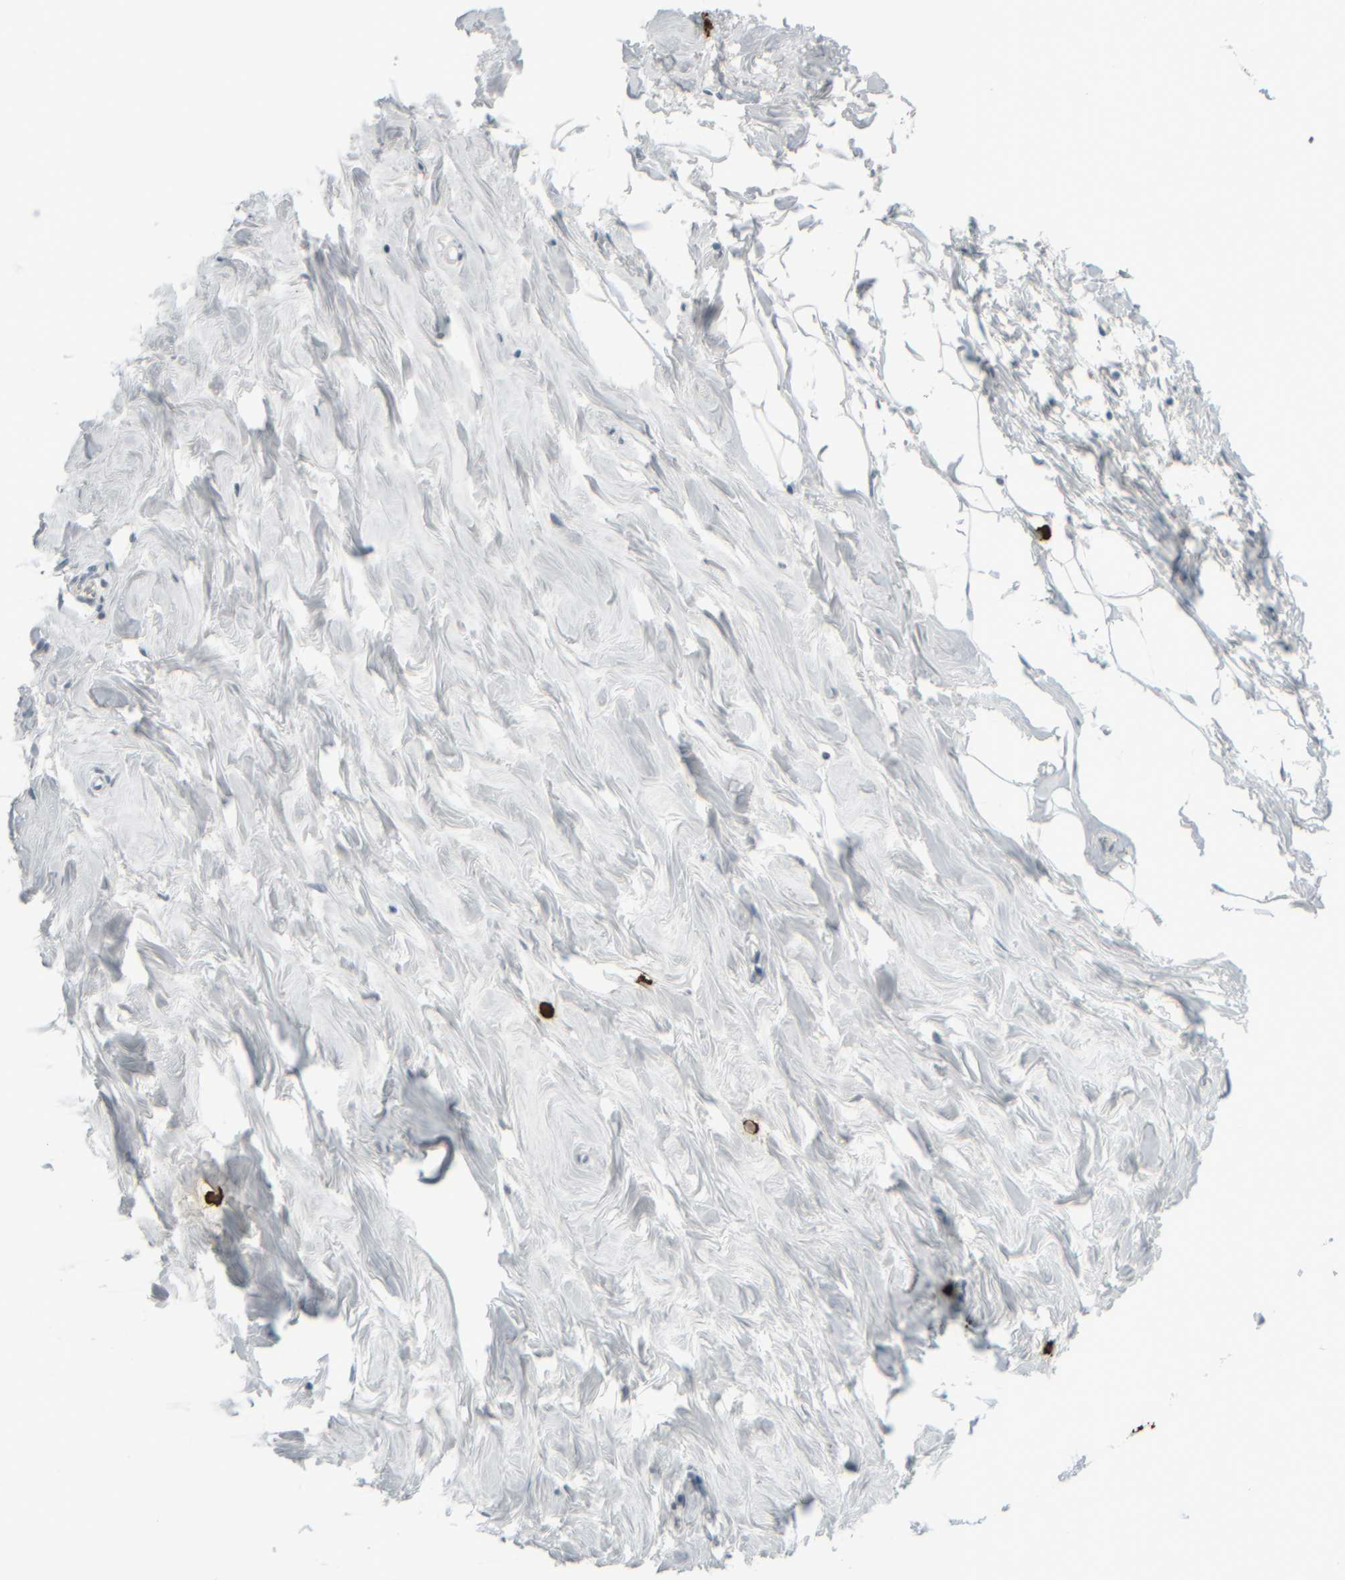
{"staining": {"intensity": "negative", "quantity": "none", "location": "none"}, "tissue": "breast", "cell_type": "Adipocytes", "image_type": "normal", "snomed": [{"axis": "morphology", "description": "Normal tissue, NOS"}, {"axis": "topography", "description": "Breast"}], "caption": "A high-resolution photomicrograph shows IHC staining of benign breast, which displays no significant staining in adipocytes.", "gene": "TPSAB1", "patient": {"sex": "female", "age": 27}}